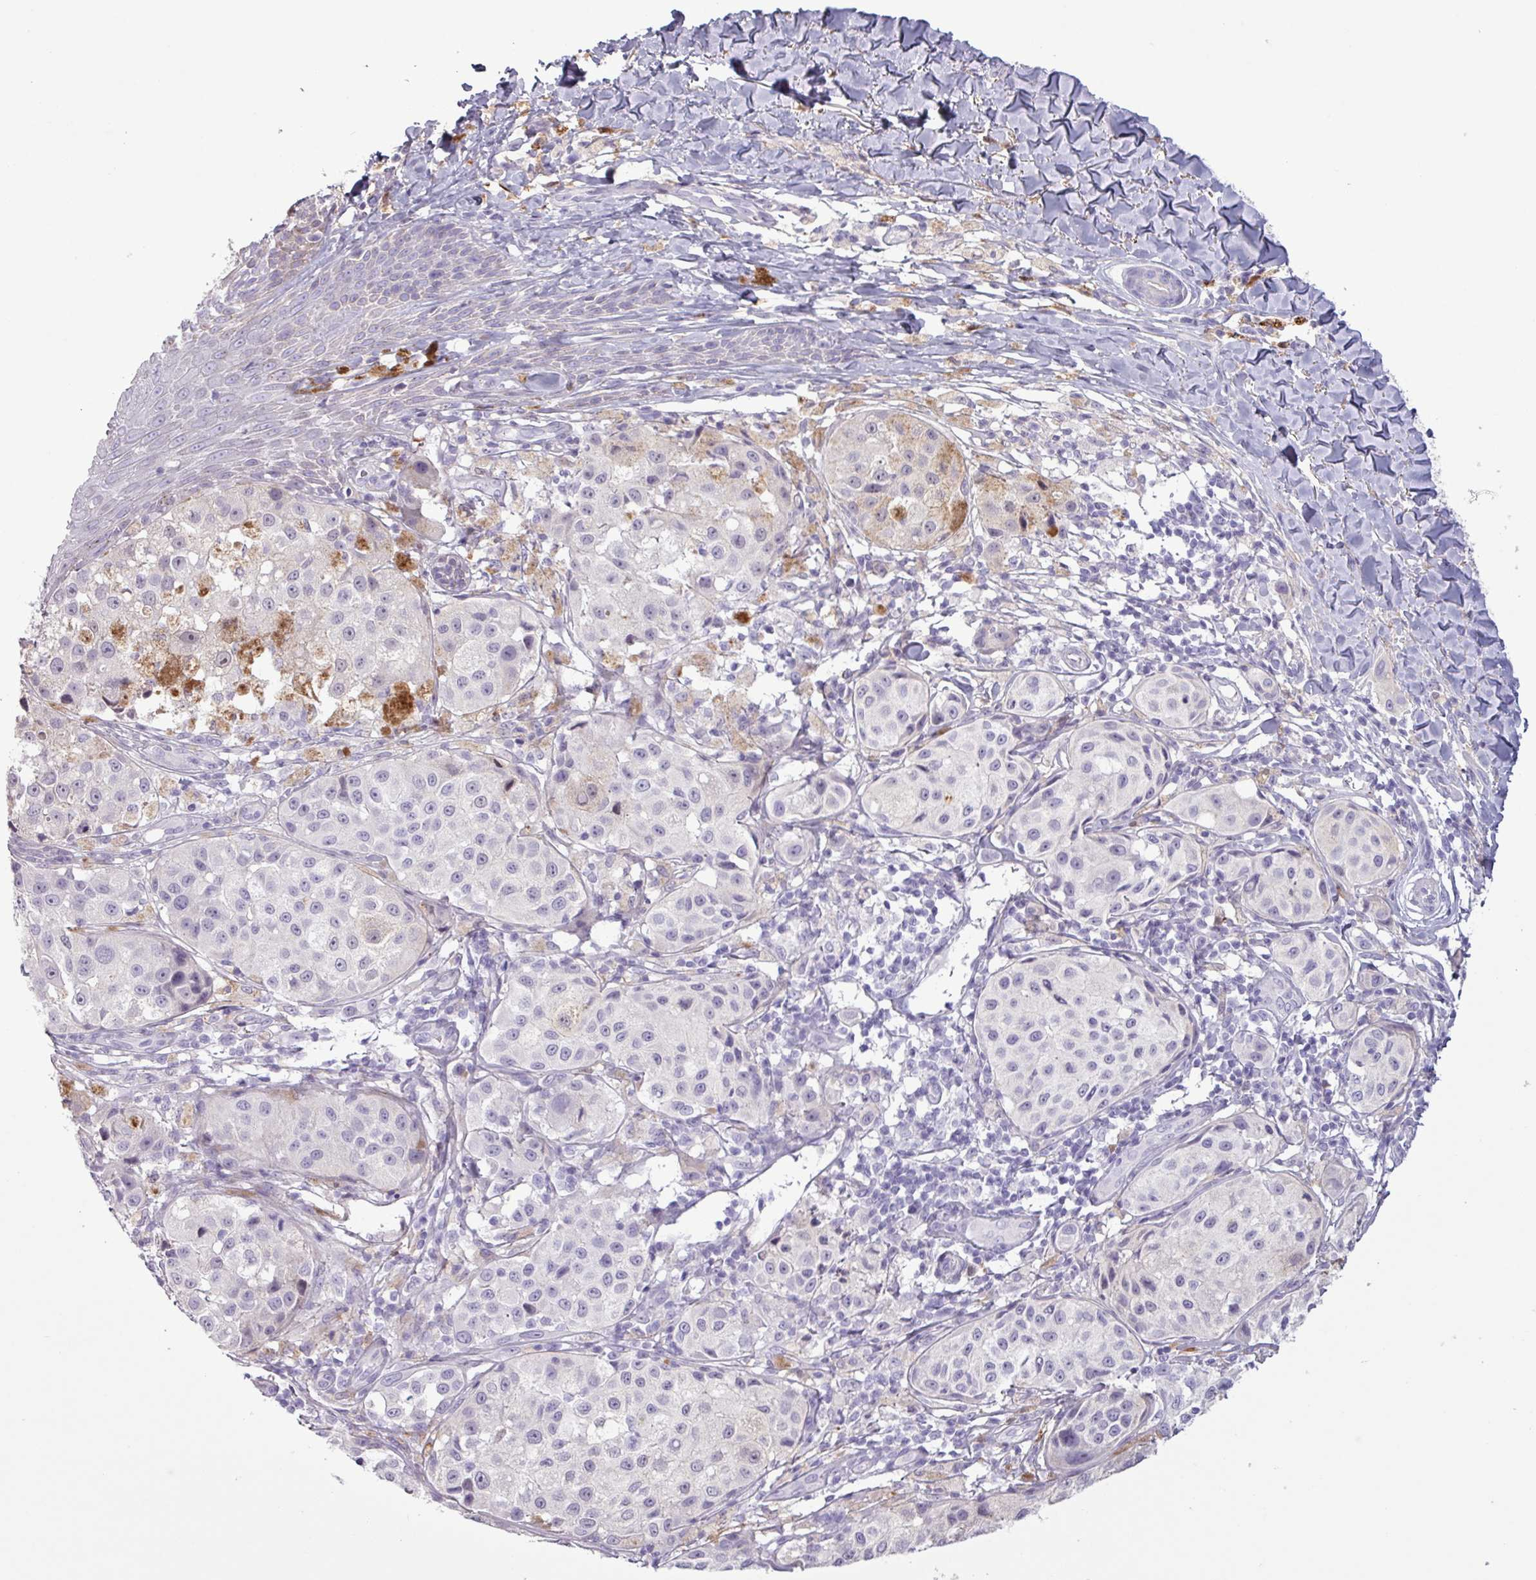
{"staining": {"intensity": "negative", "quantity": "none", "location": "none"}, "tissue": "melanoma", "cell_type": "Tumor cells", "image_type": "cancer", "snomed": [{"axis": "morphology", "description": "Malignant melanoma, NOS"}, {"axis": "topography", "description": "Skin"}], "caption": "The immunohistochemistry image has no significant expression in tumor cells of melanoma tissue. (Immunohistochemistry, brightfield microscopy, high magnification).", "gene": "C4B", "patient": {"sex": "male", "age": 39}}